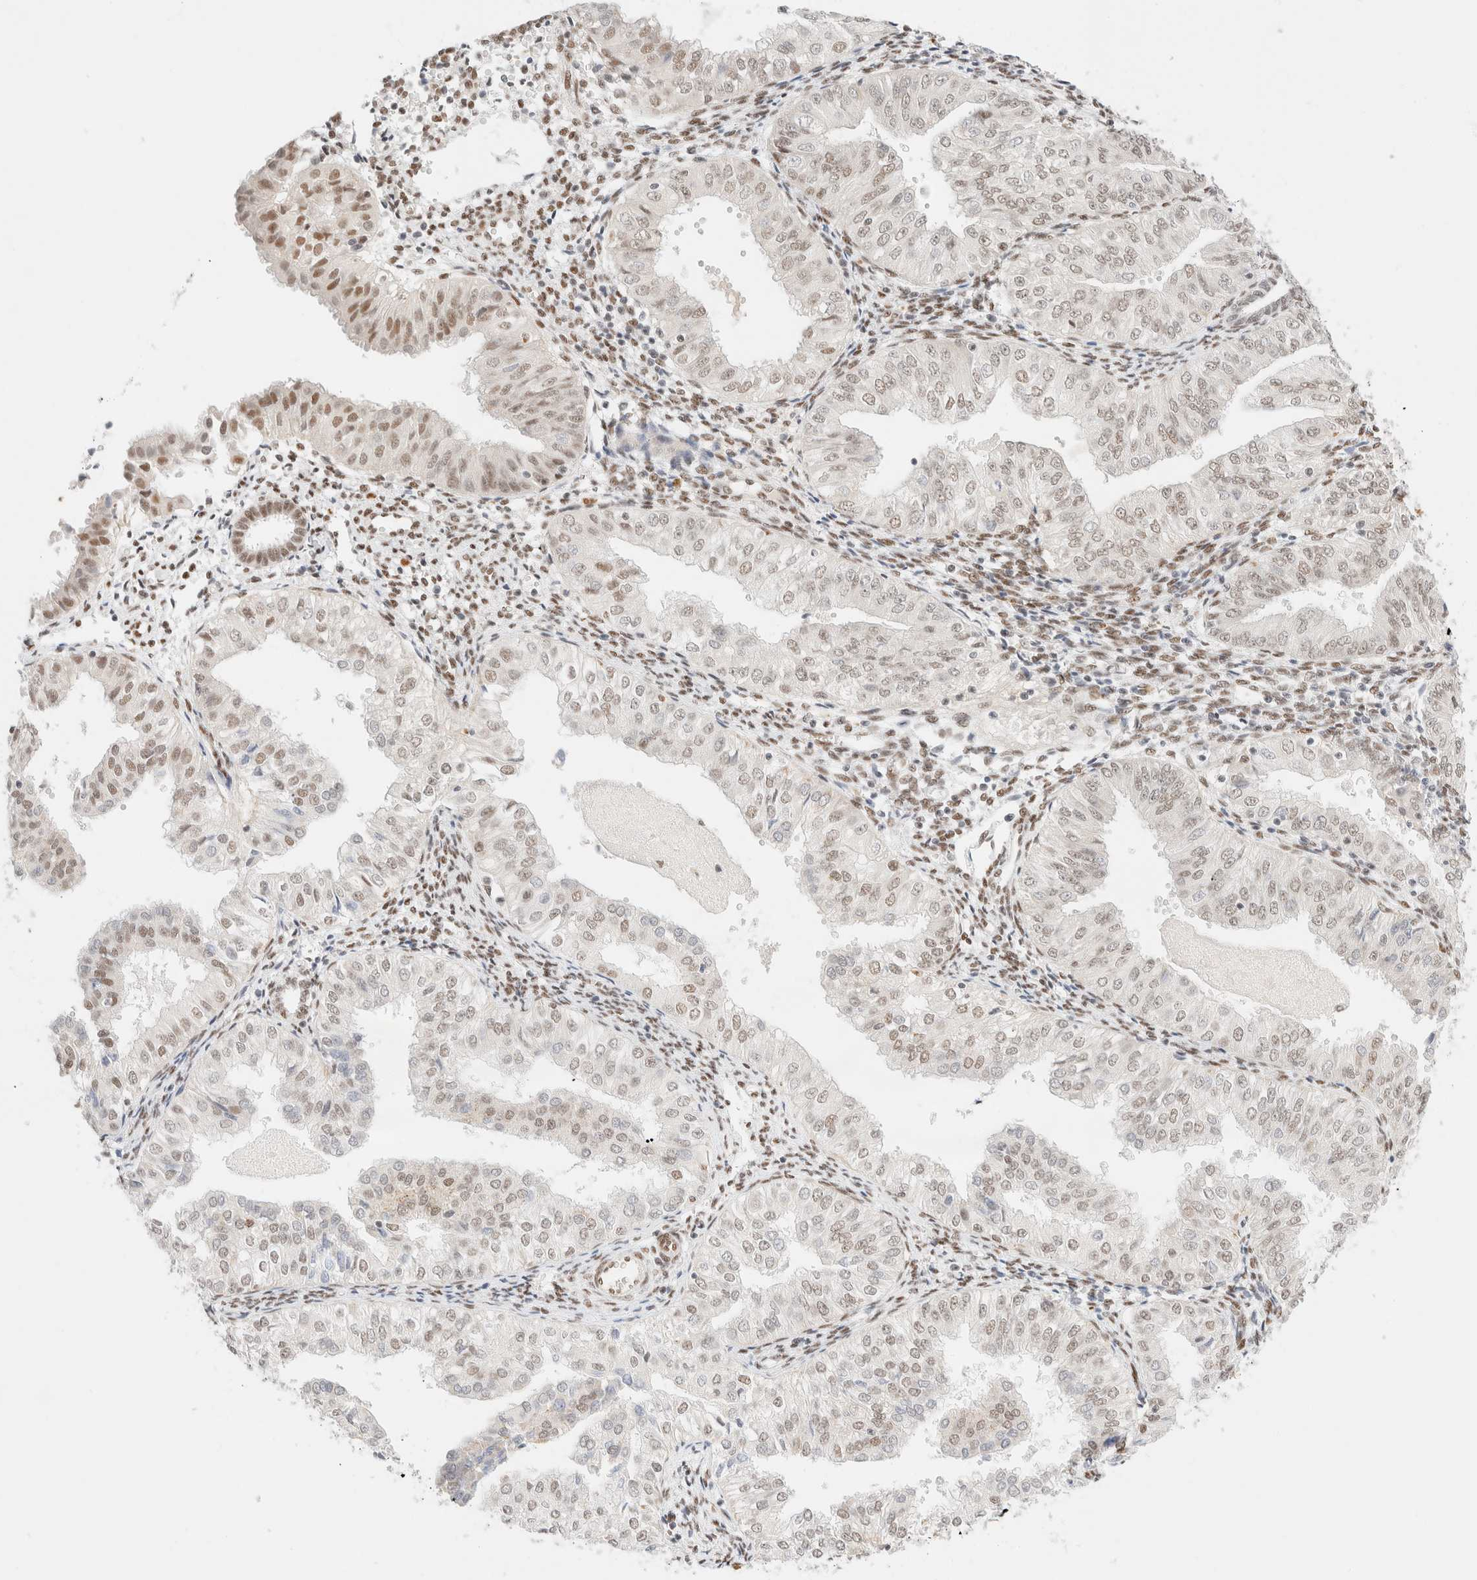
{"staining": {"intensity": "moderate", "quantity": "25%-75%", "location": "nuclear"}, "tissue": "endometrial cancer", "cell_type": "Tumor cells", "image_type": "cancer", "snomed": [{"axis": "morphology", "description": "Normal tissue, NOS"}, {"axis": "morphology", "description": "Adenocarcinoma, NOS"}, {"axis": "topography", "description": "Endometrium"}], "caption": "A histopathology image showing moderate nuclear expression in approximately 25%-75% of tumor cells in endometrial cancer, as visualized by brown immunohistochemical staining.", "gene": "CIC", "patient": {"sex": "female", "age": 53}}